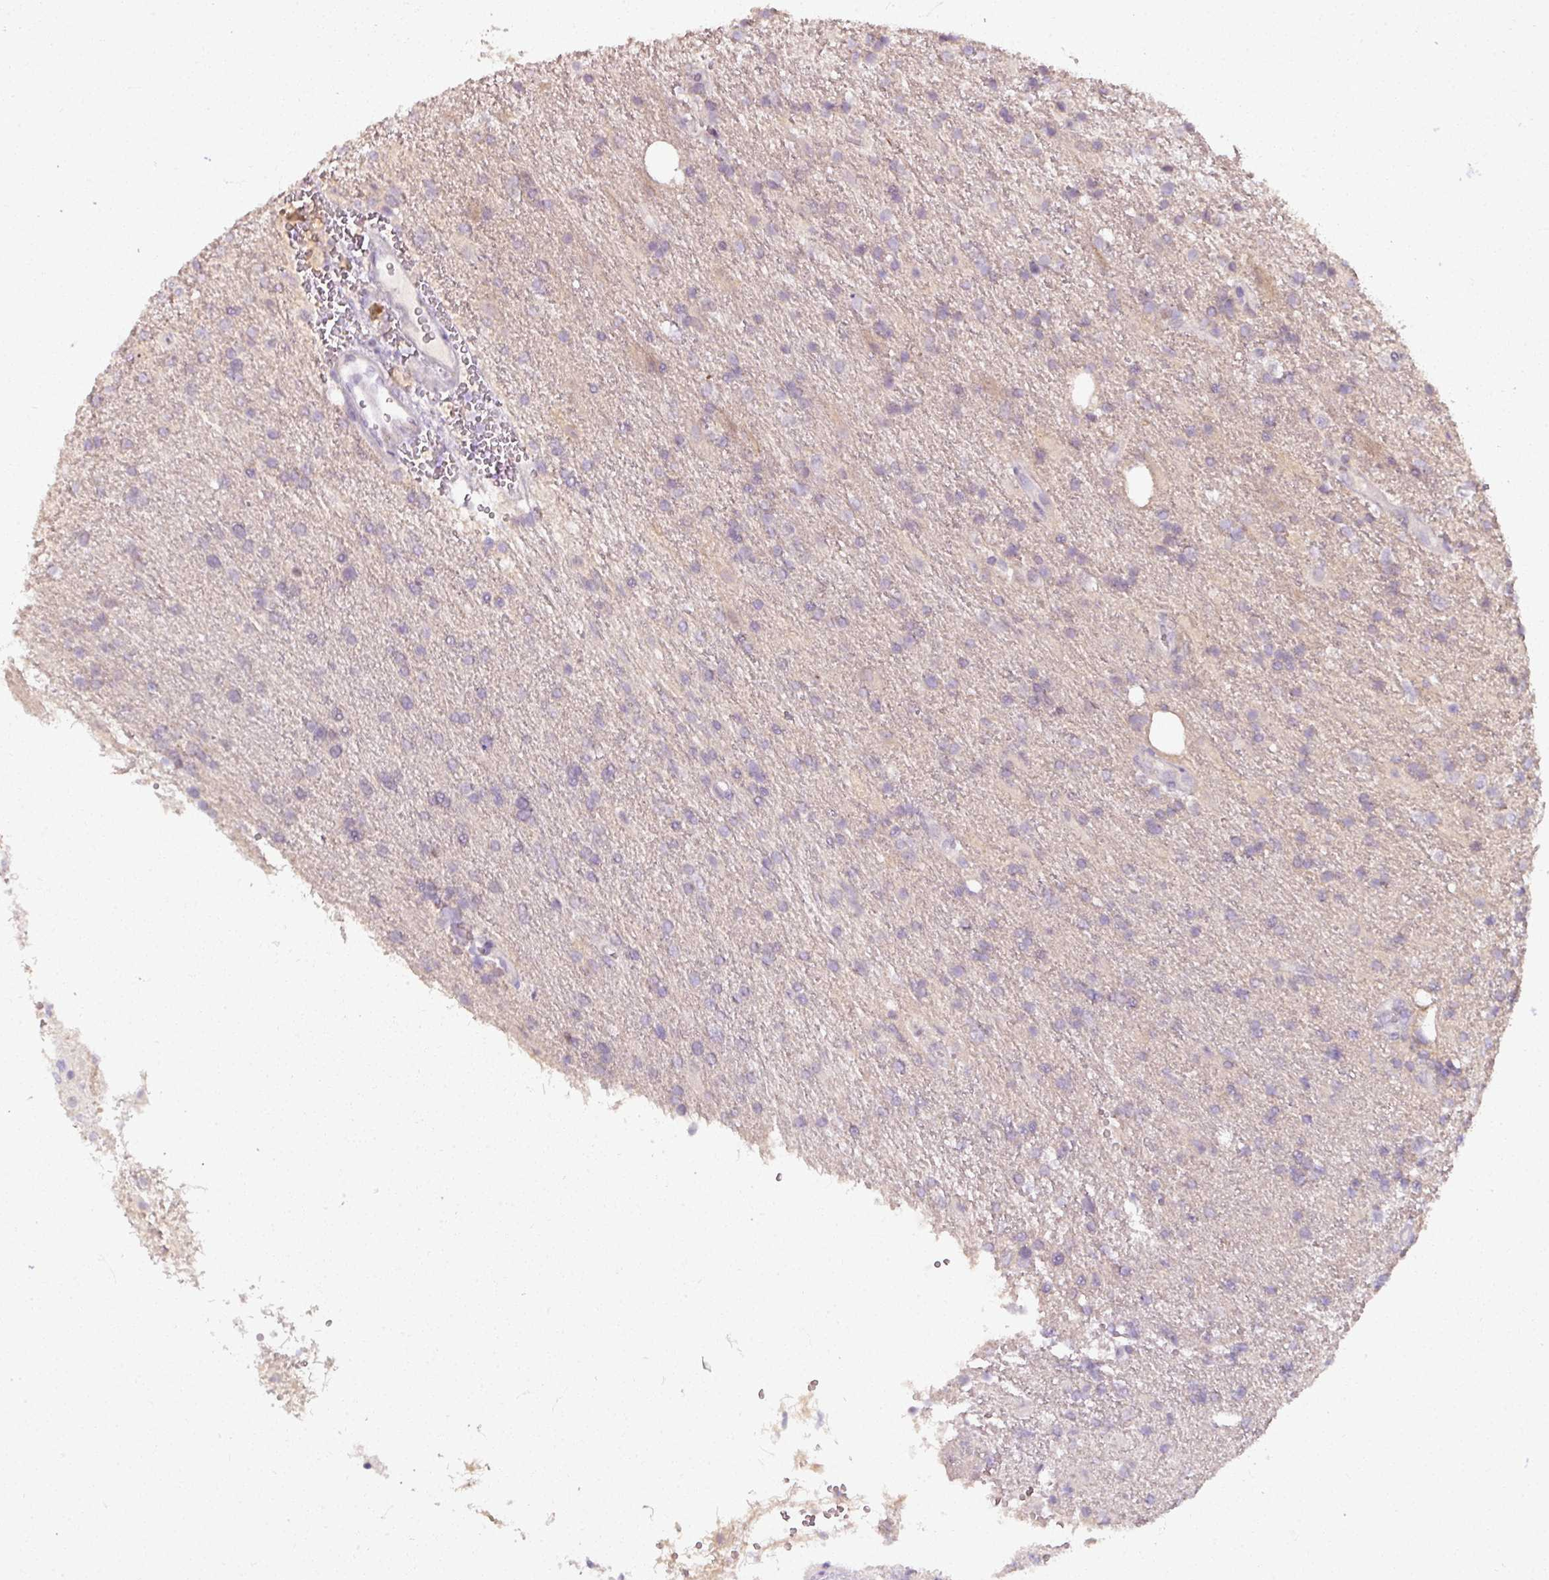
{"staining": {"intensity": "negative", "quantity": "none", "location": "none"}, "tissue": "glioma", "cell_type": "Tumor cells", "image_type": "cancer", "snomed": [{"axis": "morphology", "description": "Glioma, malignant, High grade"}, {"axis": "topography", "description": "Brain"}], "caption": "Glioma stained for a protein using immunohistochemistry (IHC) displays no staining tumor cells.", "gene": "PNMA6A", "patient": {"sex": "male", "age": 56}}